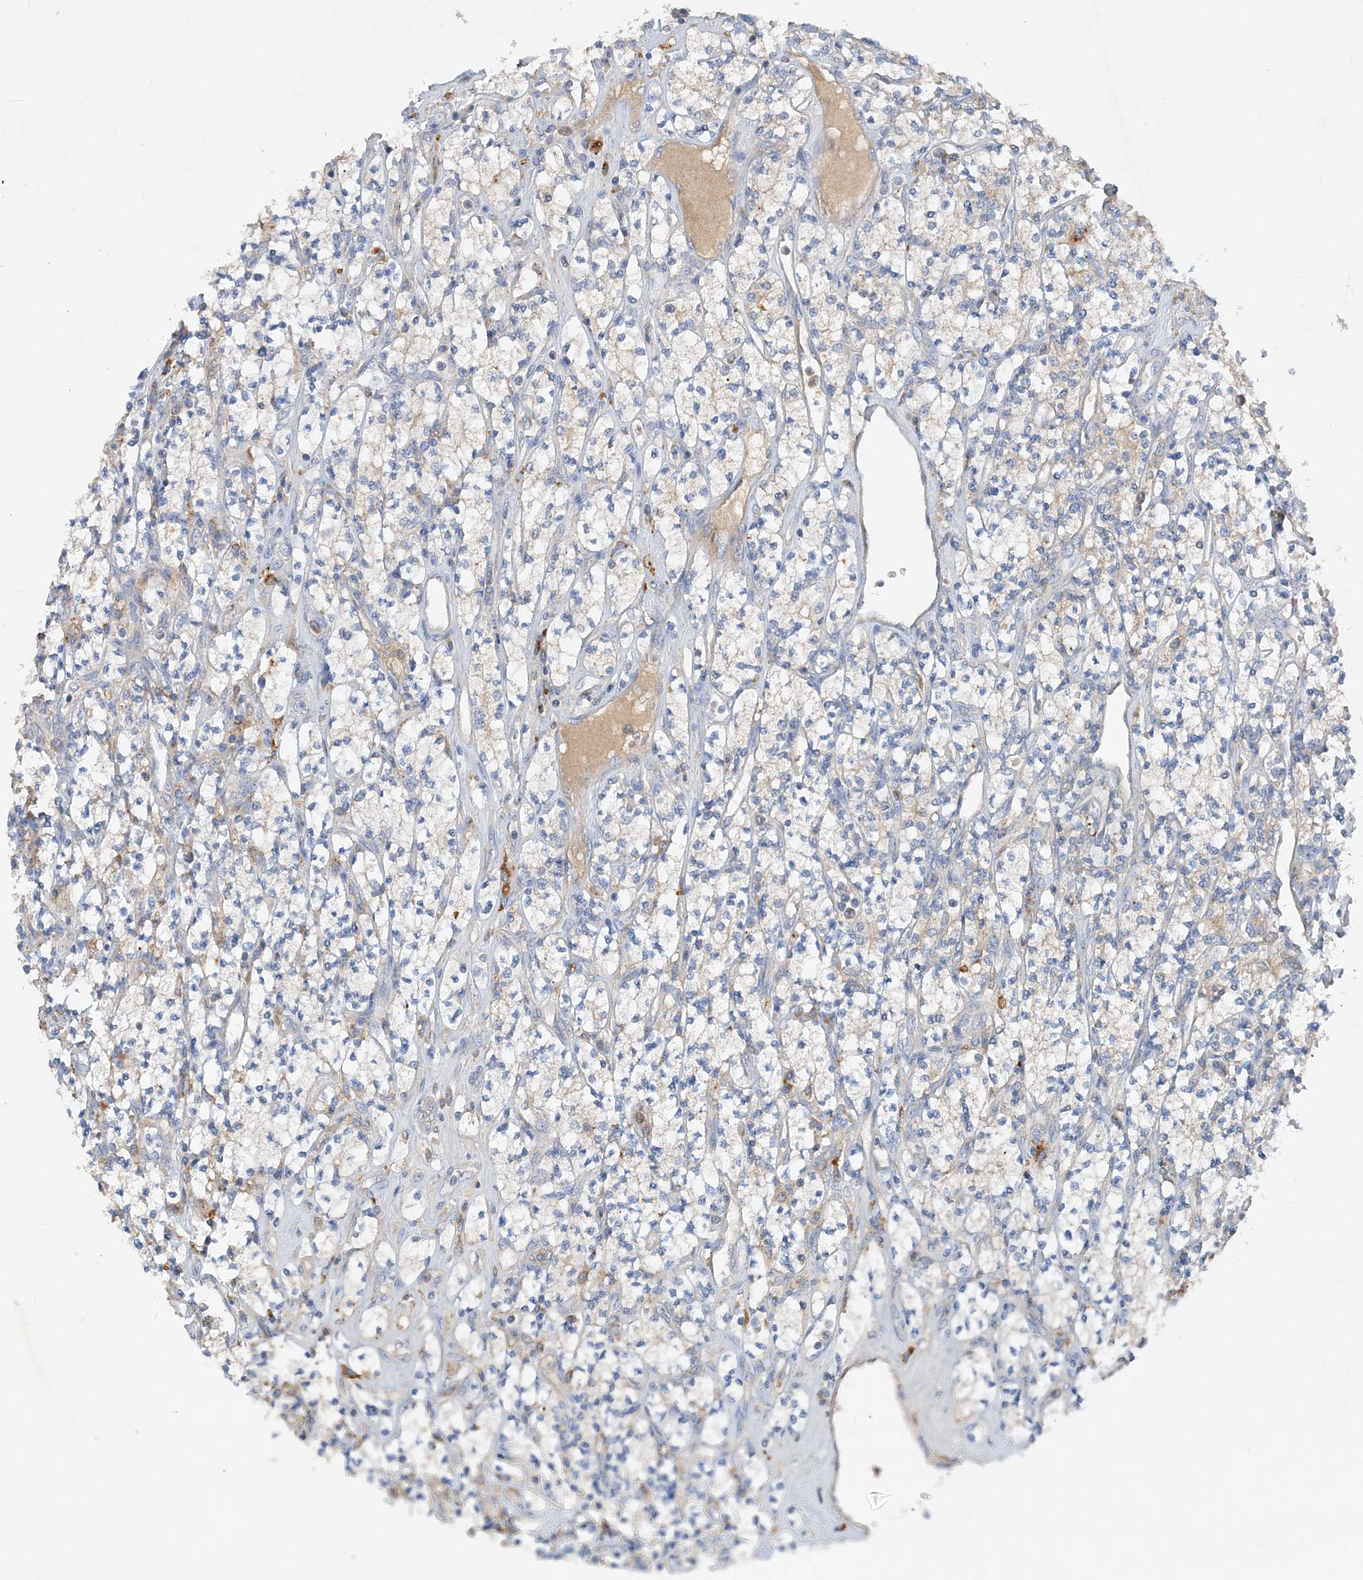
{"staining": {"intensity": "weak", "quantity": "<25%", "location": "cytoplasmic/membranous"}, "tissue": "renal cancer", "cell_type": "Tumor cells", "image_type": "cancer", "snomed": [{"axis": "morphology", "description": "Adenocarcinoma, NOS"}, {"axis": "topography", "description": "Kidney"}], "caption": "Protein analysis of renal cancer (adenocarcinoma) shows no significant positivity in tumor cells.", "gene": "GRINA", "patient": {"sex": "male", "age": 77}}